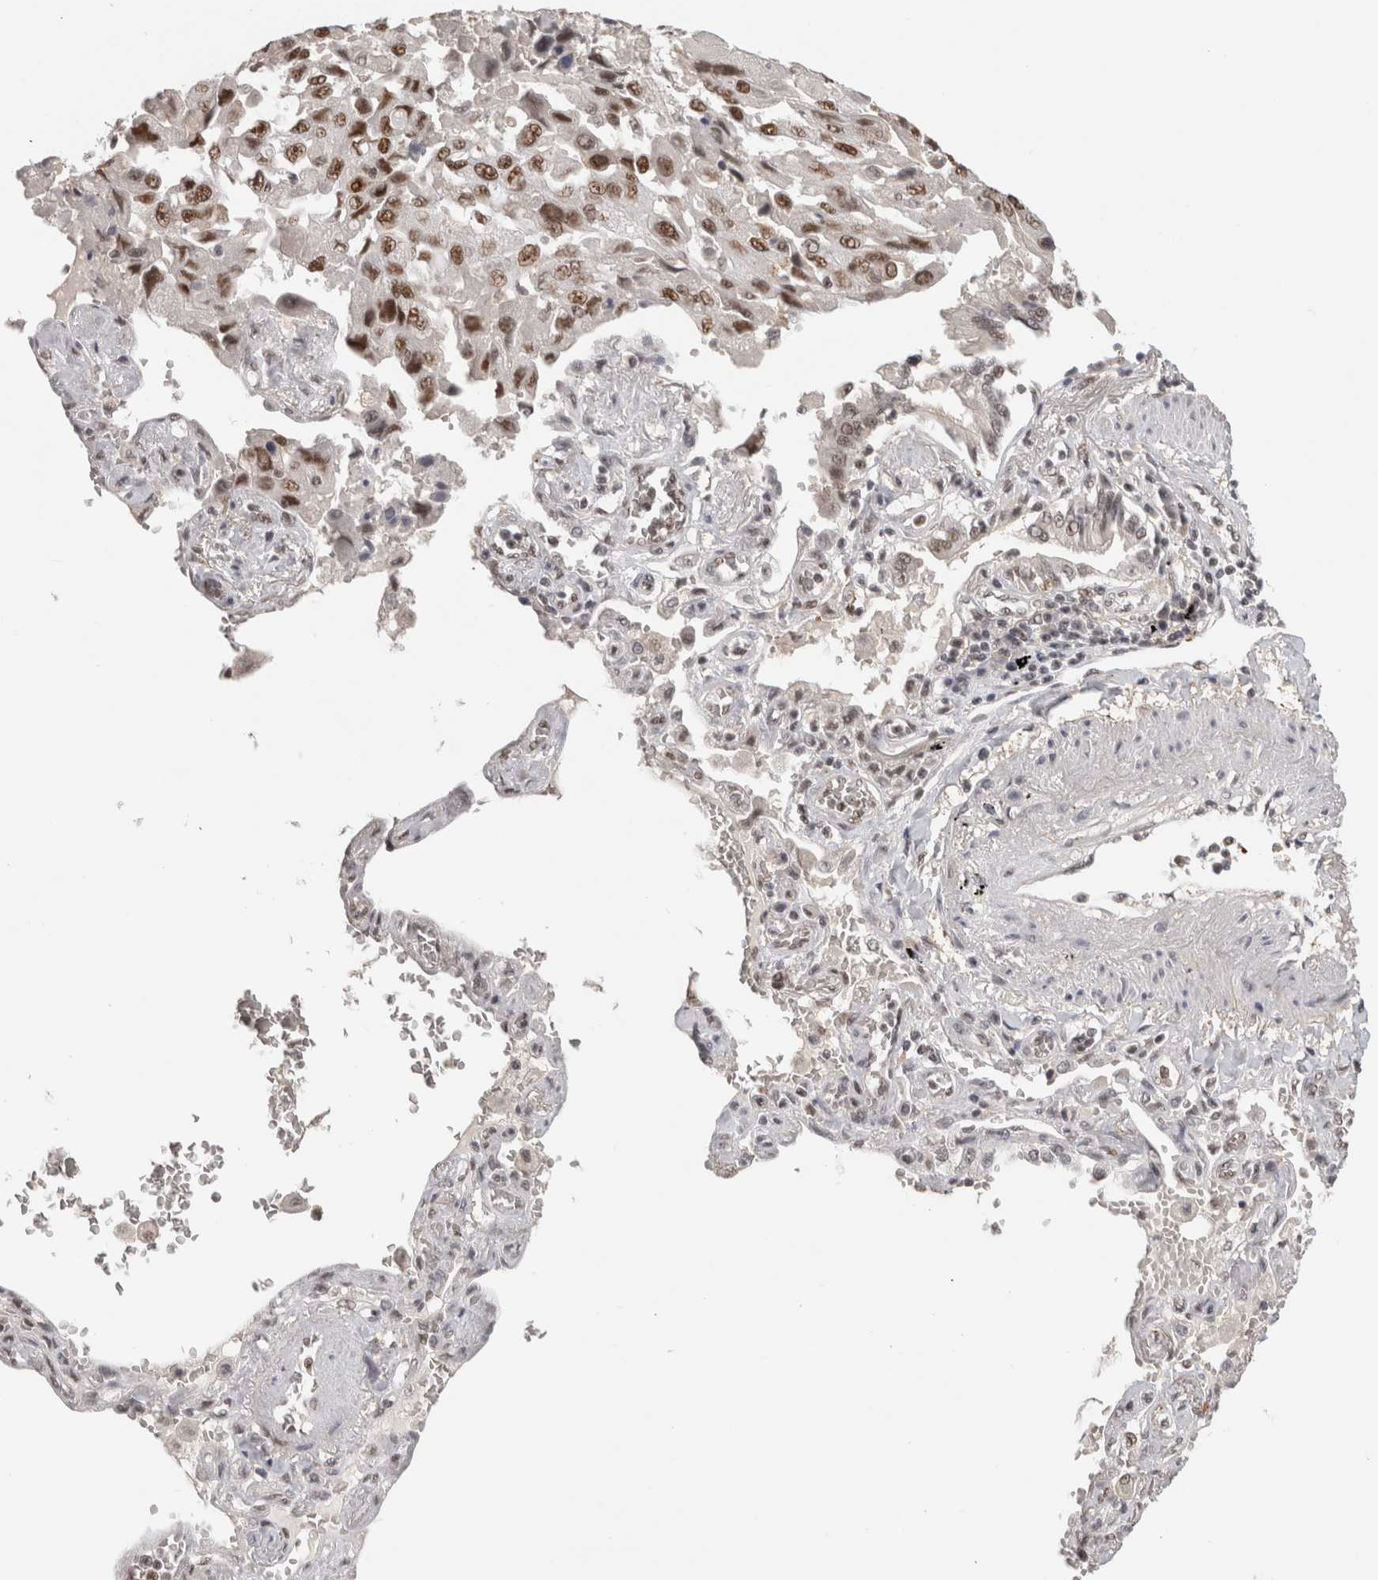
{"staining": {"intensity": "moderate", "quantity": ">75%", "location": "nuclear"}, "tissue": "lung cancer", "cell_type": "Tumor cells", "image_type": "cancer", "snomed": [{"axis": "morphology", "description": "Adenocarcinoma, NOS"}, {"axis": "topography", "description": "Lung"}], "caption": "Lung cancer stained for a protein (brown) demonstrates moderate nuclear positive positivity in approximately >75% of tumor cells.", "gene": "ZNF830", "patient": {"sex": "female", "age": 65}}